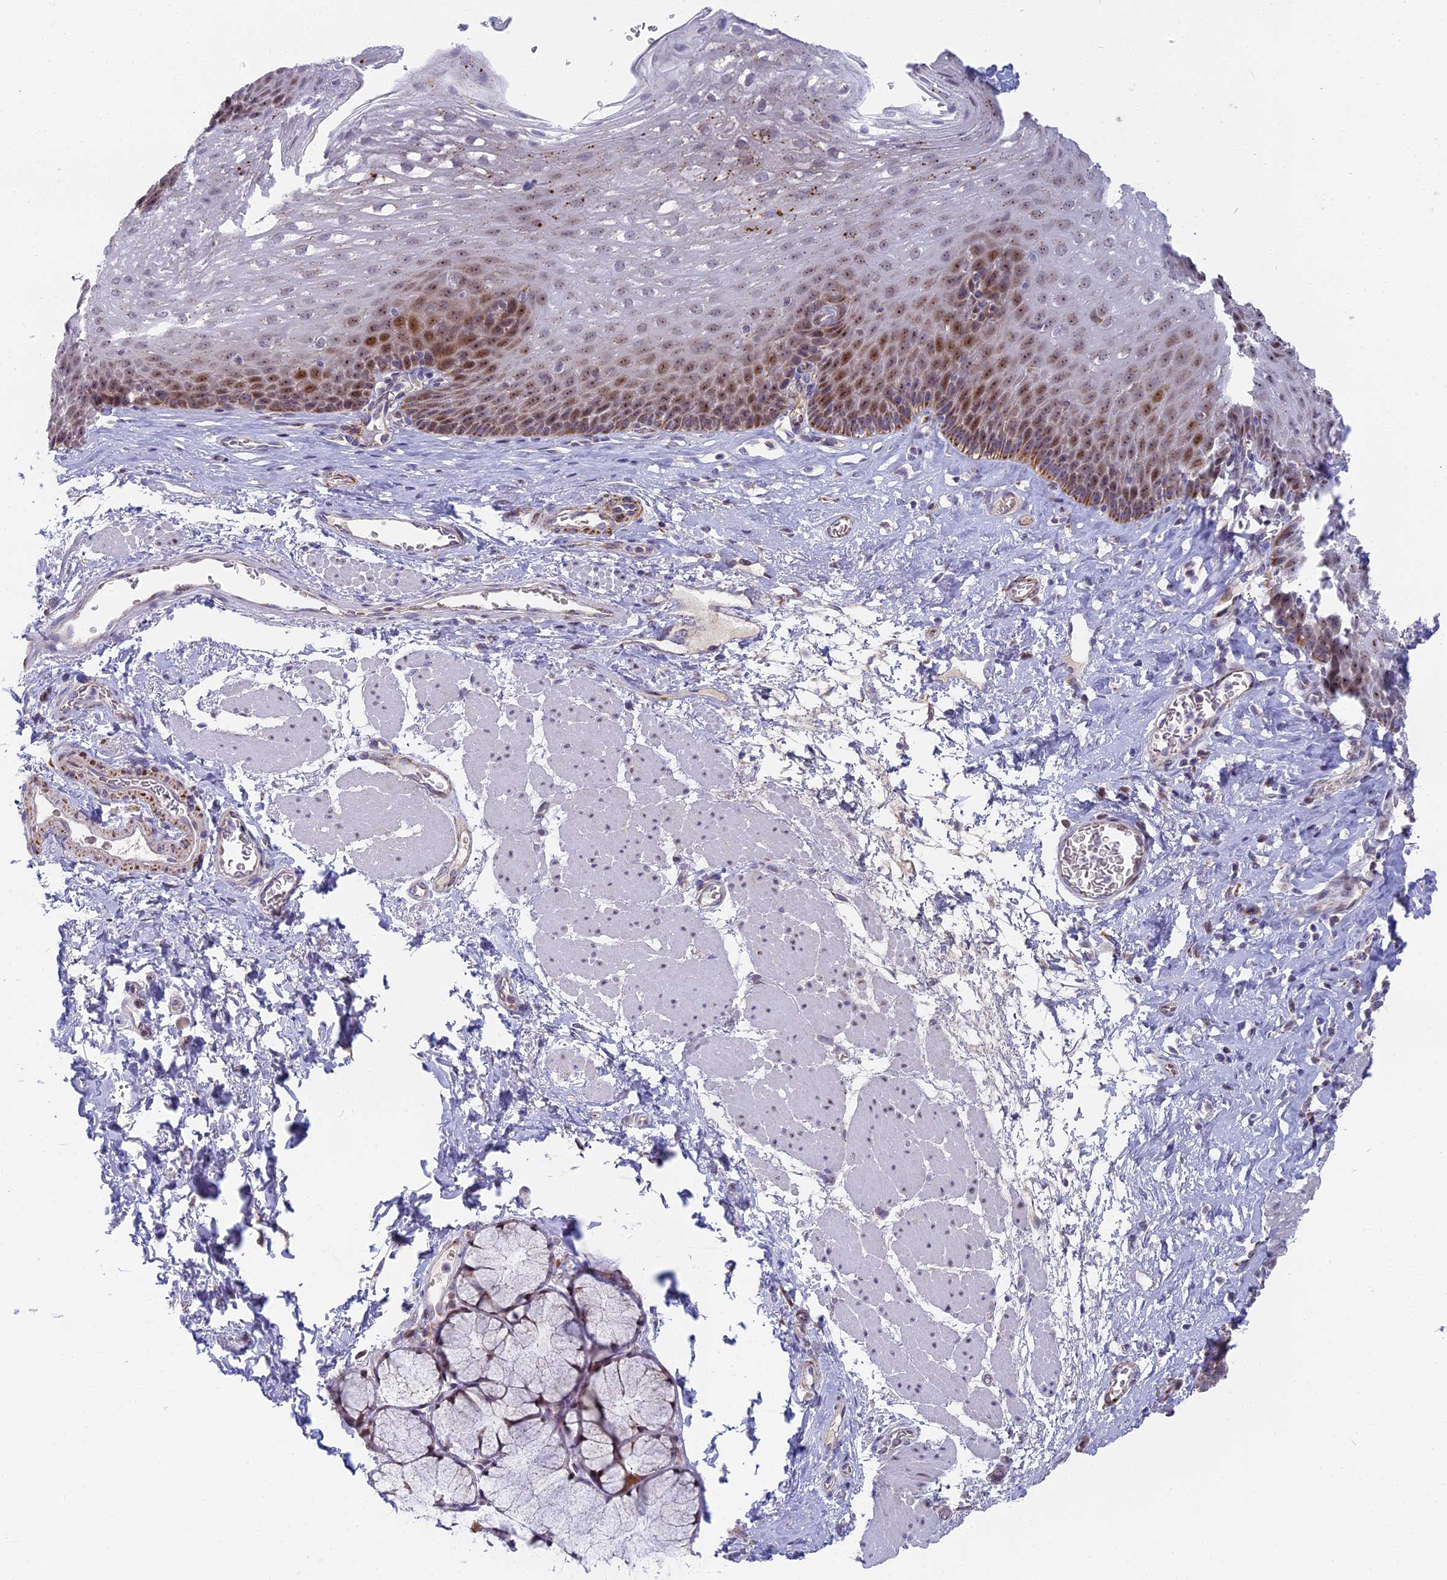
{"staining": {"intensity": "moderate", "quantity": "25%-75%", "location": "cytoplasmic/membranous,nuclear"}, "tissue": "esophagus", "cell_type": "Squamous epithelial cells", "image_type": "normal", "snomed": [{"axis": "morphology", "description": "Normal tissue, NOS"}, {"axis": "topography", "description": "Esophagus"}], "caption": "Esophagus stained with a brown dye exhibits moderate cytoplasmic/membranous,nuclear positive staining in approximately 25%-75% of squamous epithelial cells.", "gene": "DTWD1", "patient": {"sex": "female", "age": 66}}